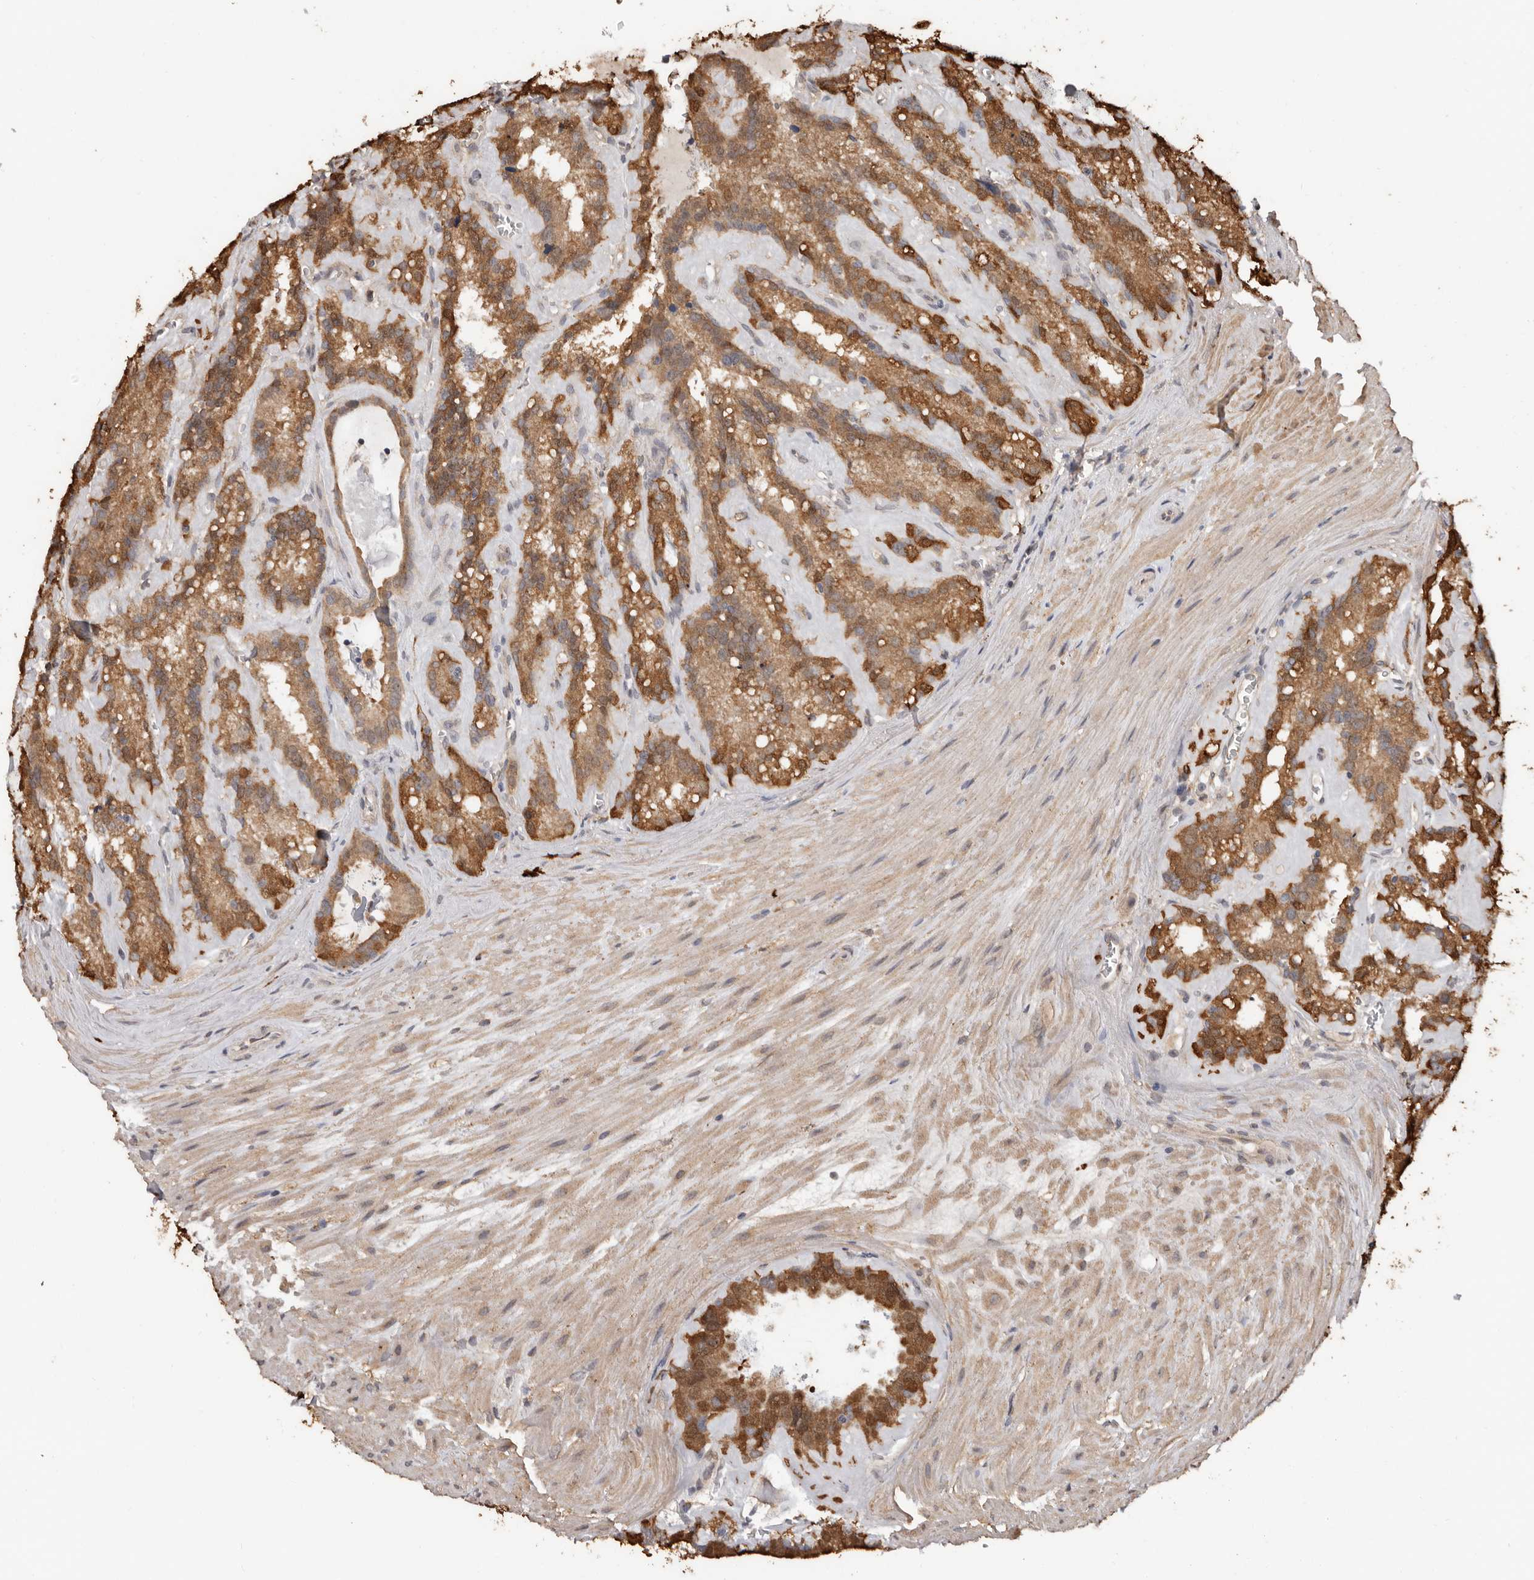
{"staining": {"intensity": "strong", "quantity": "25%-75%", "location": "cytoplasmic/membranous"}, "tissue": "seminal vesicle", "cell_type": "Glandular cells", "image_type": "normal", "snomed": [{"axis": "morphology", "description": "Normal tissue, NOS"}, {"axis": "topography", "description": "Prostate"}, {"axis": "topography", "description": "Seminal veicle"}], "caption": "Seminal vesicle stained for a protein (brown) shows strong cytoplasmic/membranous positive positivity in approximately 25%-75% of glandular cells.", "gene": "RSPO2", "patient": {"sex": "male", "age": 59}}